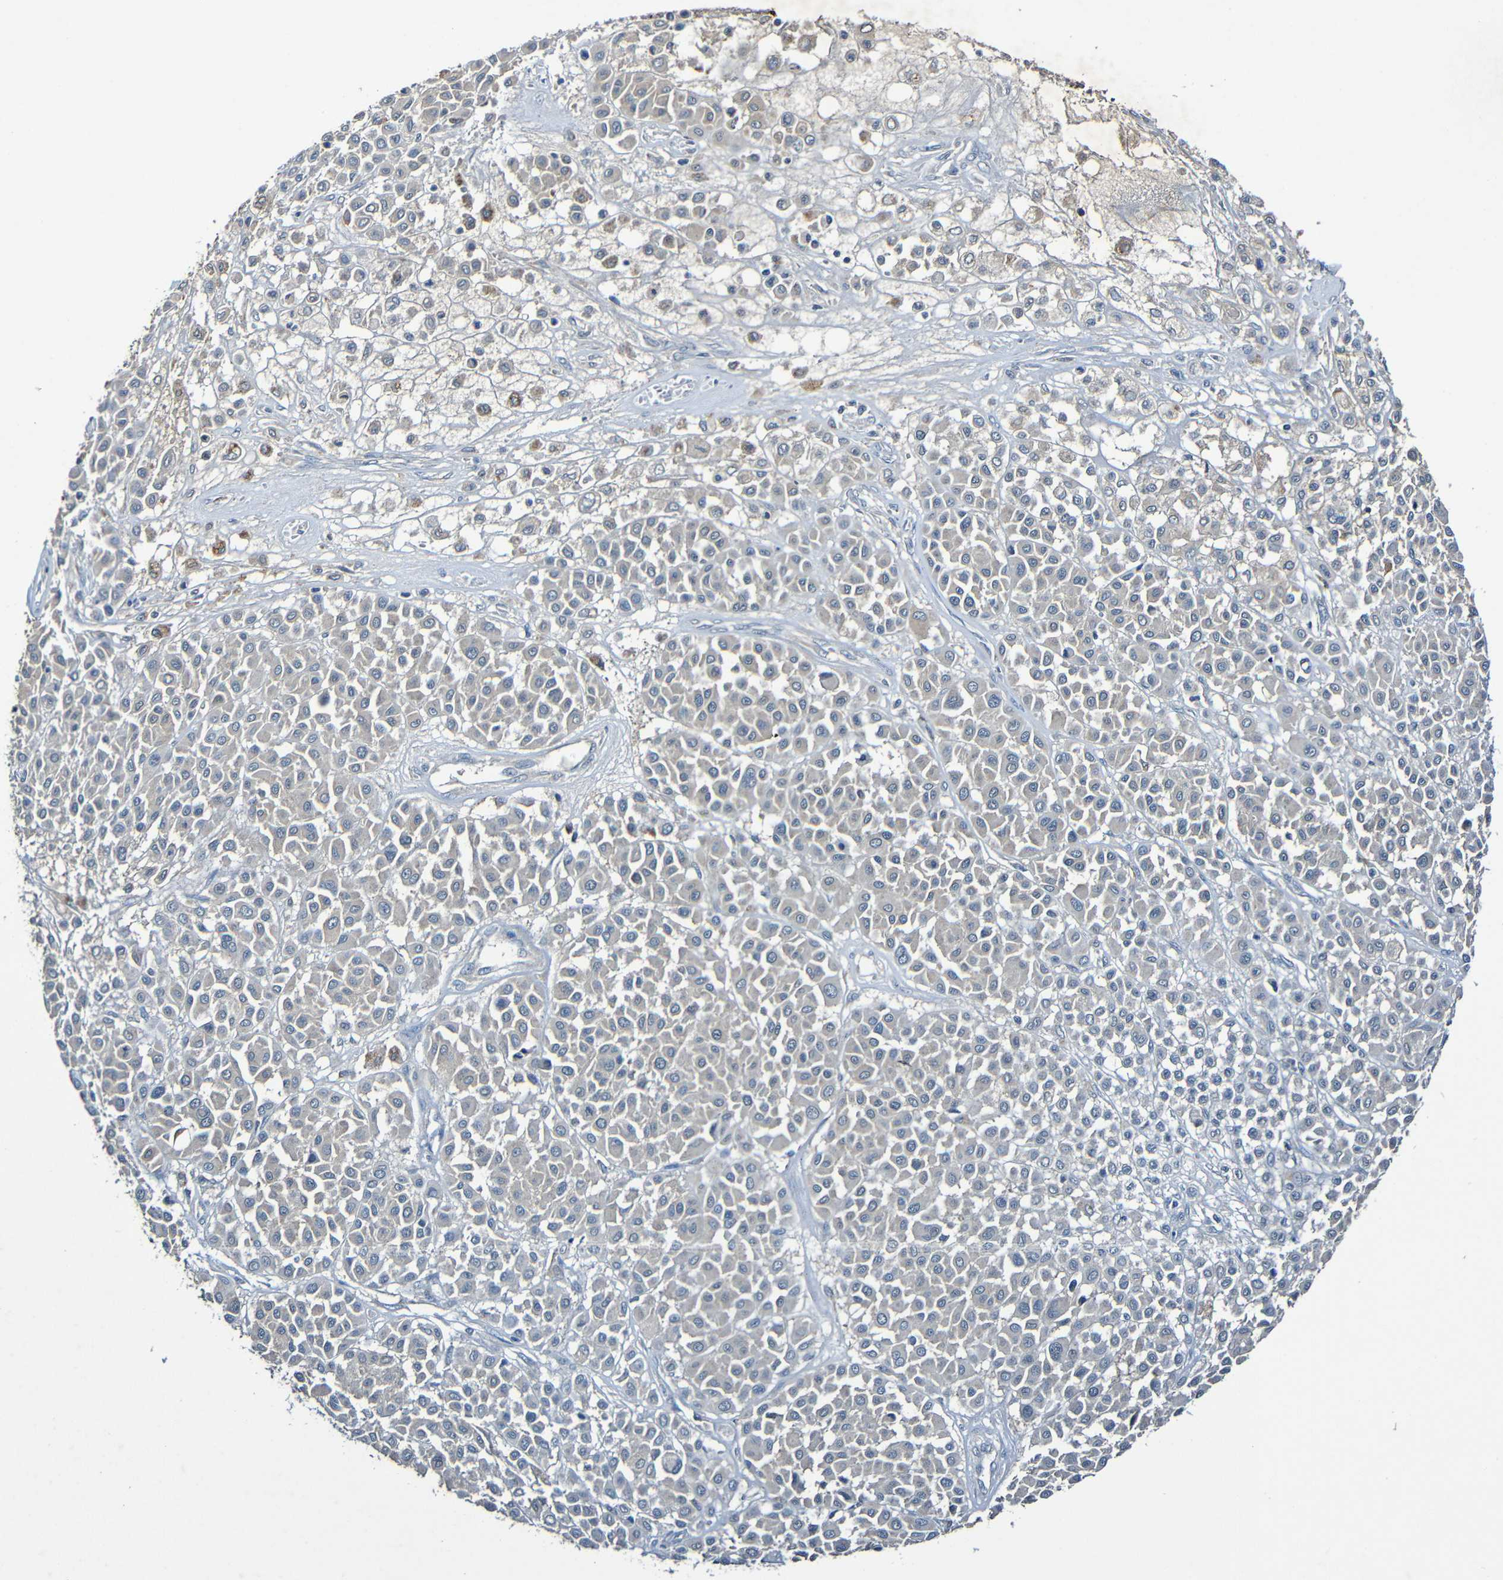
{"staining": {"intensity": "negative", "quantity": "none", "location": "none"}, "tissue": "melanoma", "cell_type": "Tumor cells", "image_type": "cancer", "snomed": [{"axis": "morphology", "description": "Malignant melanoma, Metastatic site"}, {"axis": "topography", "description": "Soft tissue"}], "caption": "IHC micrograph of human malignant melanoma (metastatic site) stained for a protein (brown), which demonstrates no expression in tumor cells.", "gene": "LRRC70", "patient": {"sex": "male", "age": 41}}